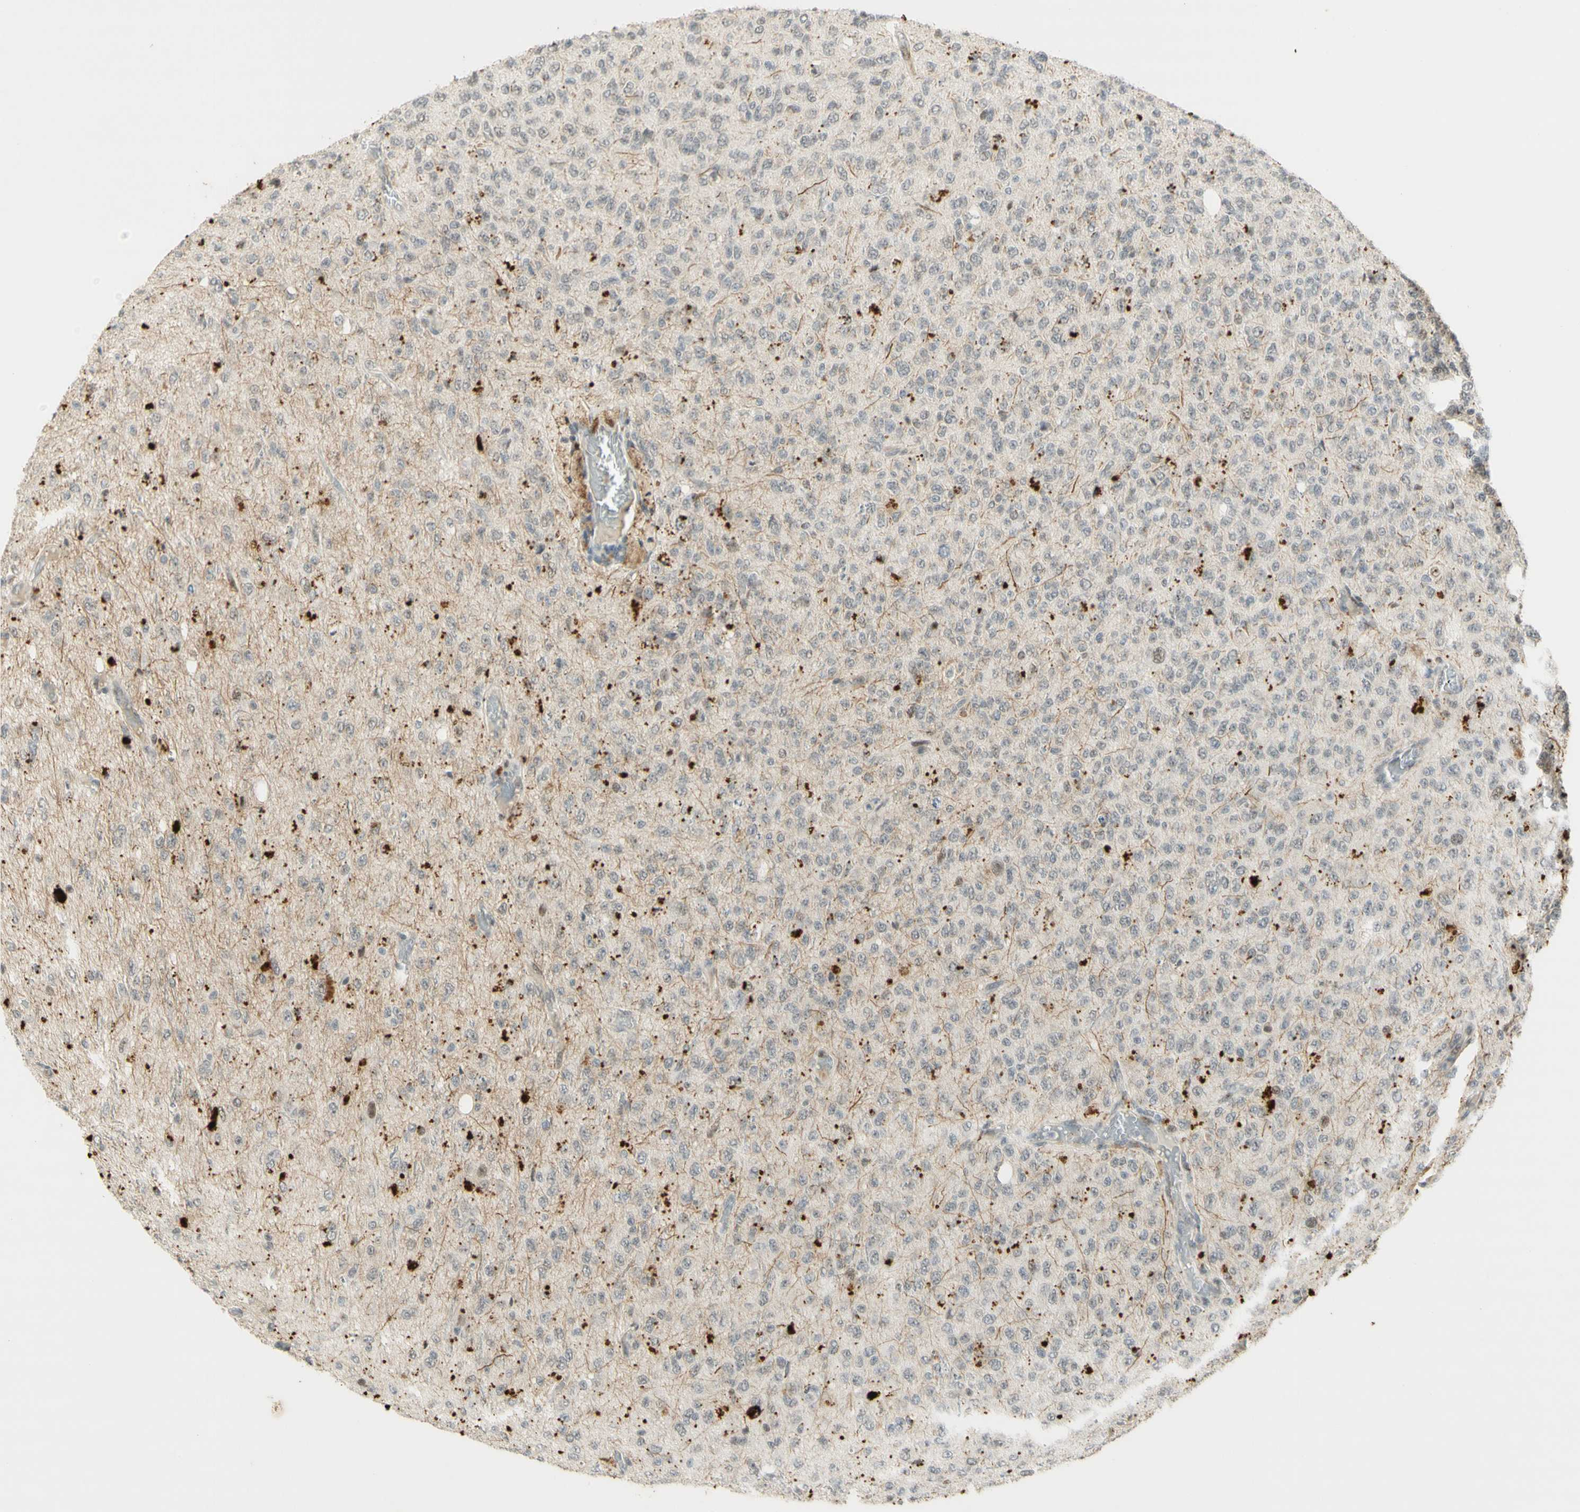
{"staining": {"intensity": "negative", "quantity": "none", "location": "none"}, "tissue": "glioma", "cell_type": "Tumor cells", "image_type": "cancer", "snomed": [{"axis": "morphology", "description": "Glioma, malignant, High grade"}, {"axis": "topography", "description": "pancreas cauda"}], "caption": "Glioma was stained to show a protein in brown. There is no significant staining in tumor cells.", "gene": "IRF1", "patient": {"sex": "male", "age": 60}}